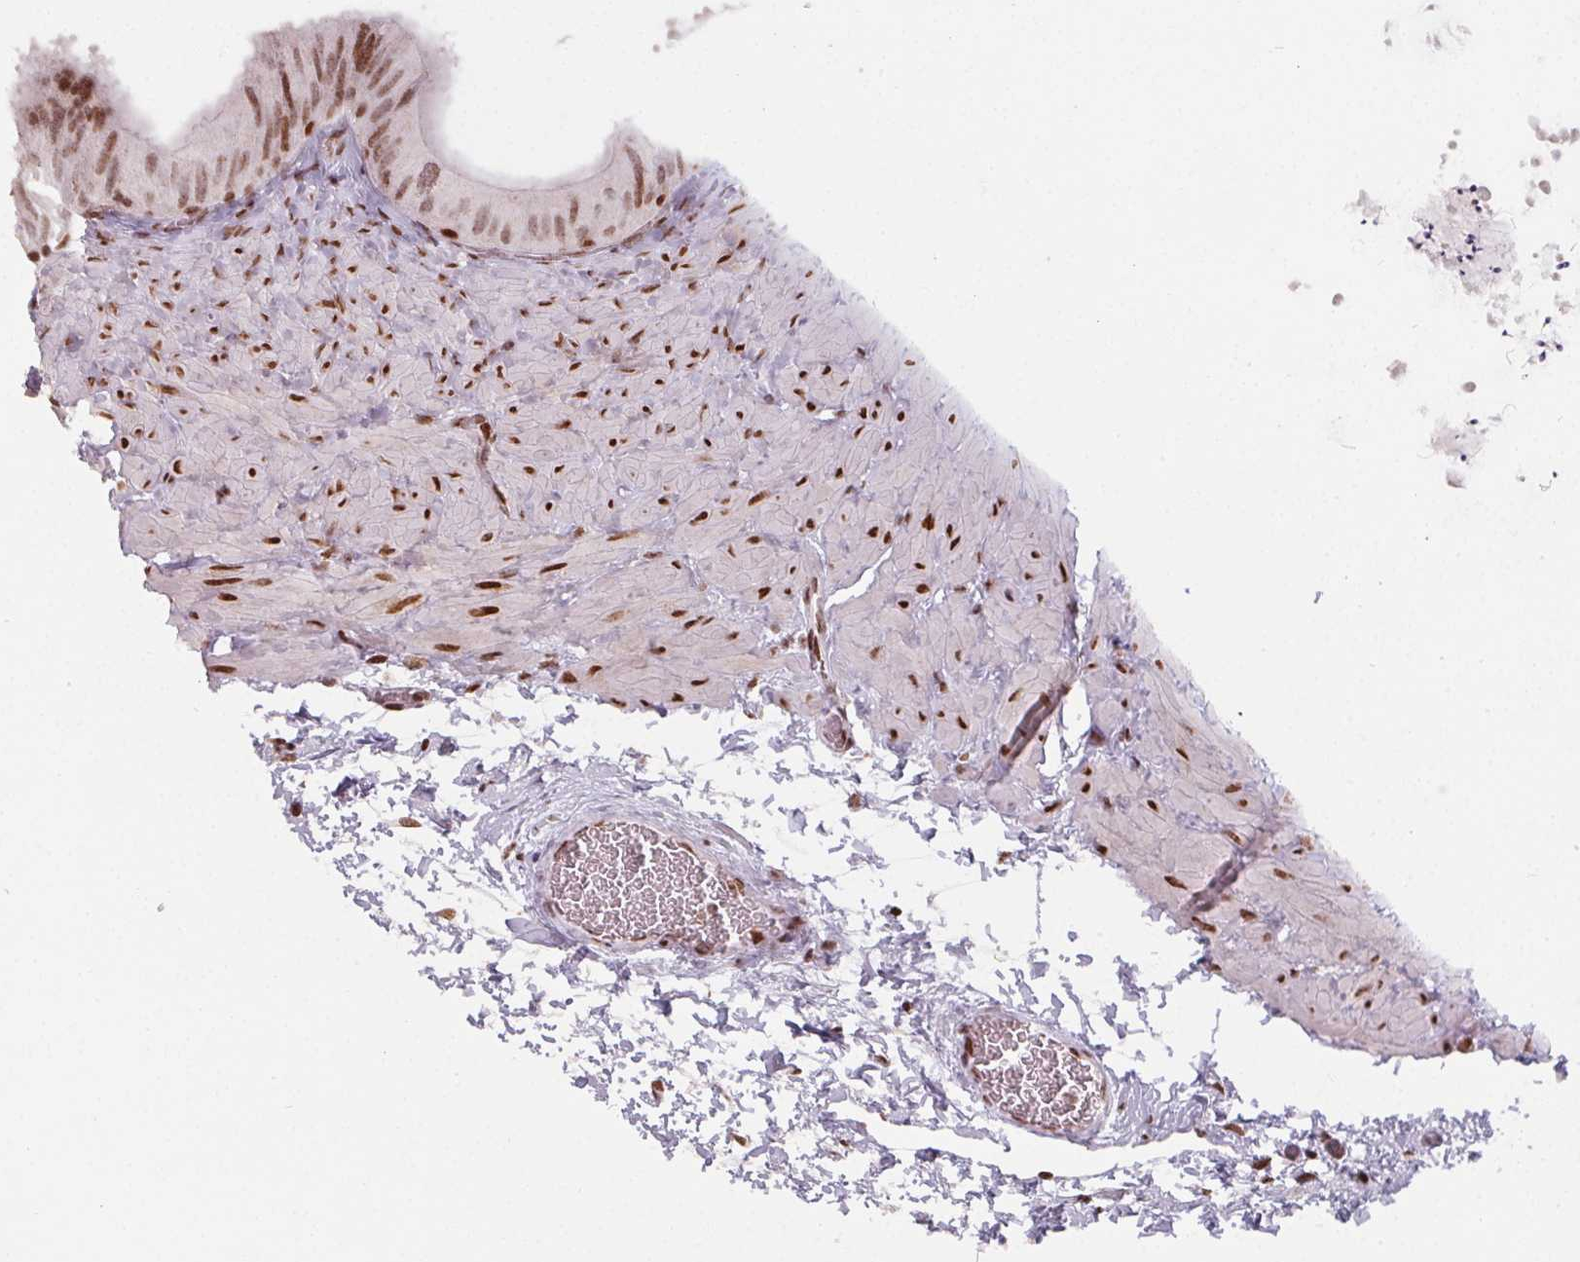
{"staining": {"intensity": "moderate", "quantity": ">75%", "location": "nuclear"}, "tissue": "epididymis", "cell_type": "Glandular cells", "image_type": "normal", "snomed": [{"axis": "morphology", "description": "Normal tissue, NOS"}, {"axis": "topography", "description": "Epididymis, spermatic cord, NOS"}, {"axis": "topography", "description": "Epididymis"}], "caption": "IHC photomicrograph of benign epididymis: human epididymis stained using IHC shows medium levels of moderate protein expression localized specifically in the nuclear of glandular cells, appearing as a nuclear brown color.", "gene": "KMT2A", "patient": {"sex": "male", "age": 31}}